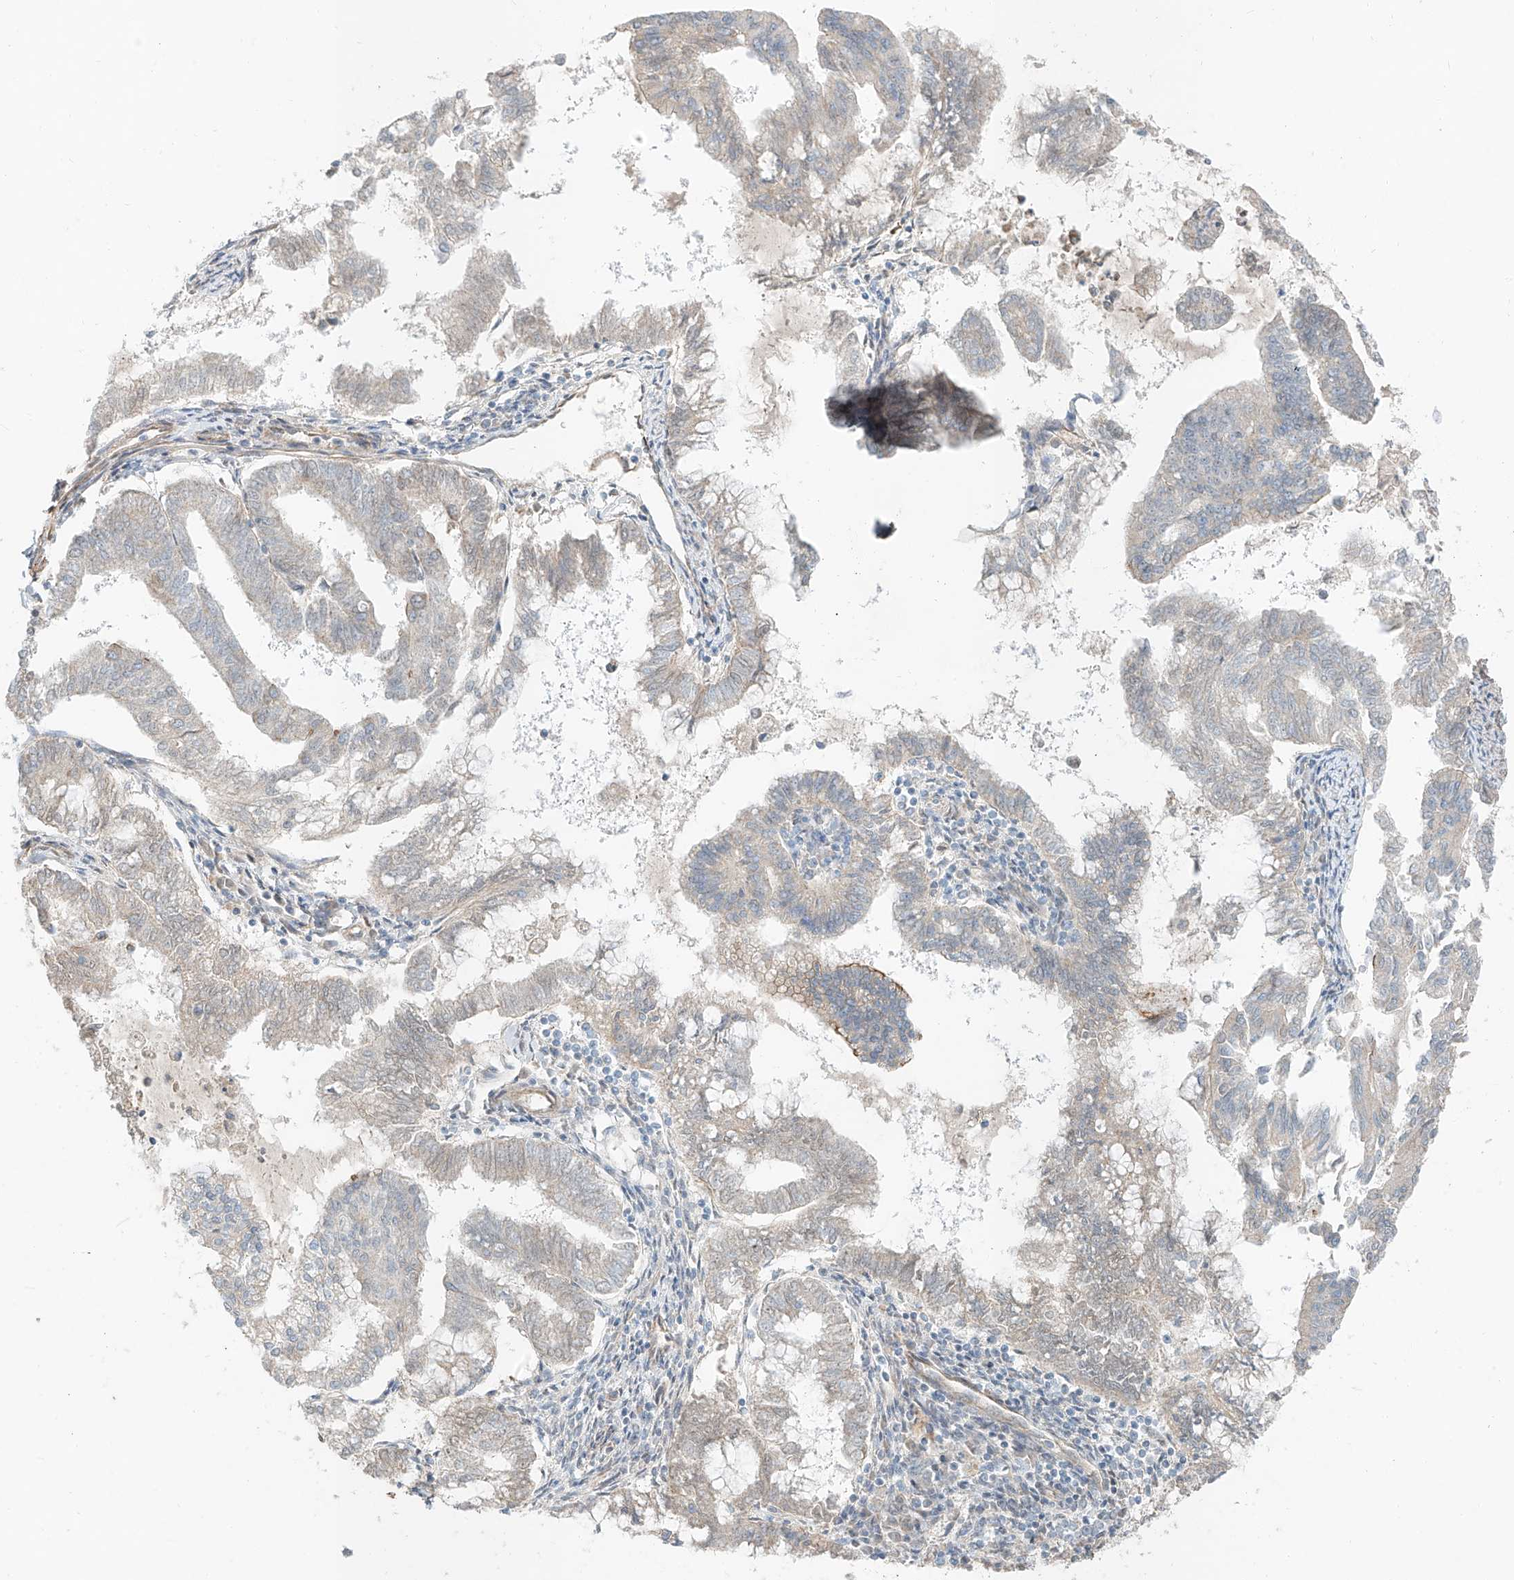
{"staining": {"intensity": "negative", "quantity": "none", "location": "none"}, "tissue": "endometrial cancer", "cell_type": "Tumor cells", "image_type": "cancer", "snomed": [{"axis": "morphology", "description": "Adenocarcinoma, NOS"}, {"axis": "topography", "description": "Endometrium"}], "caption": "Tumor cells are negative for protein expression in human endometrial cancer. (Immunohistochemistry (ihc), brightfield microscopy, high magnification).", "gene": "AJM1", "patient": {"sex": "female", "age": 79}}